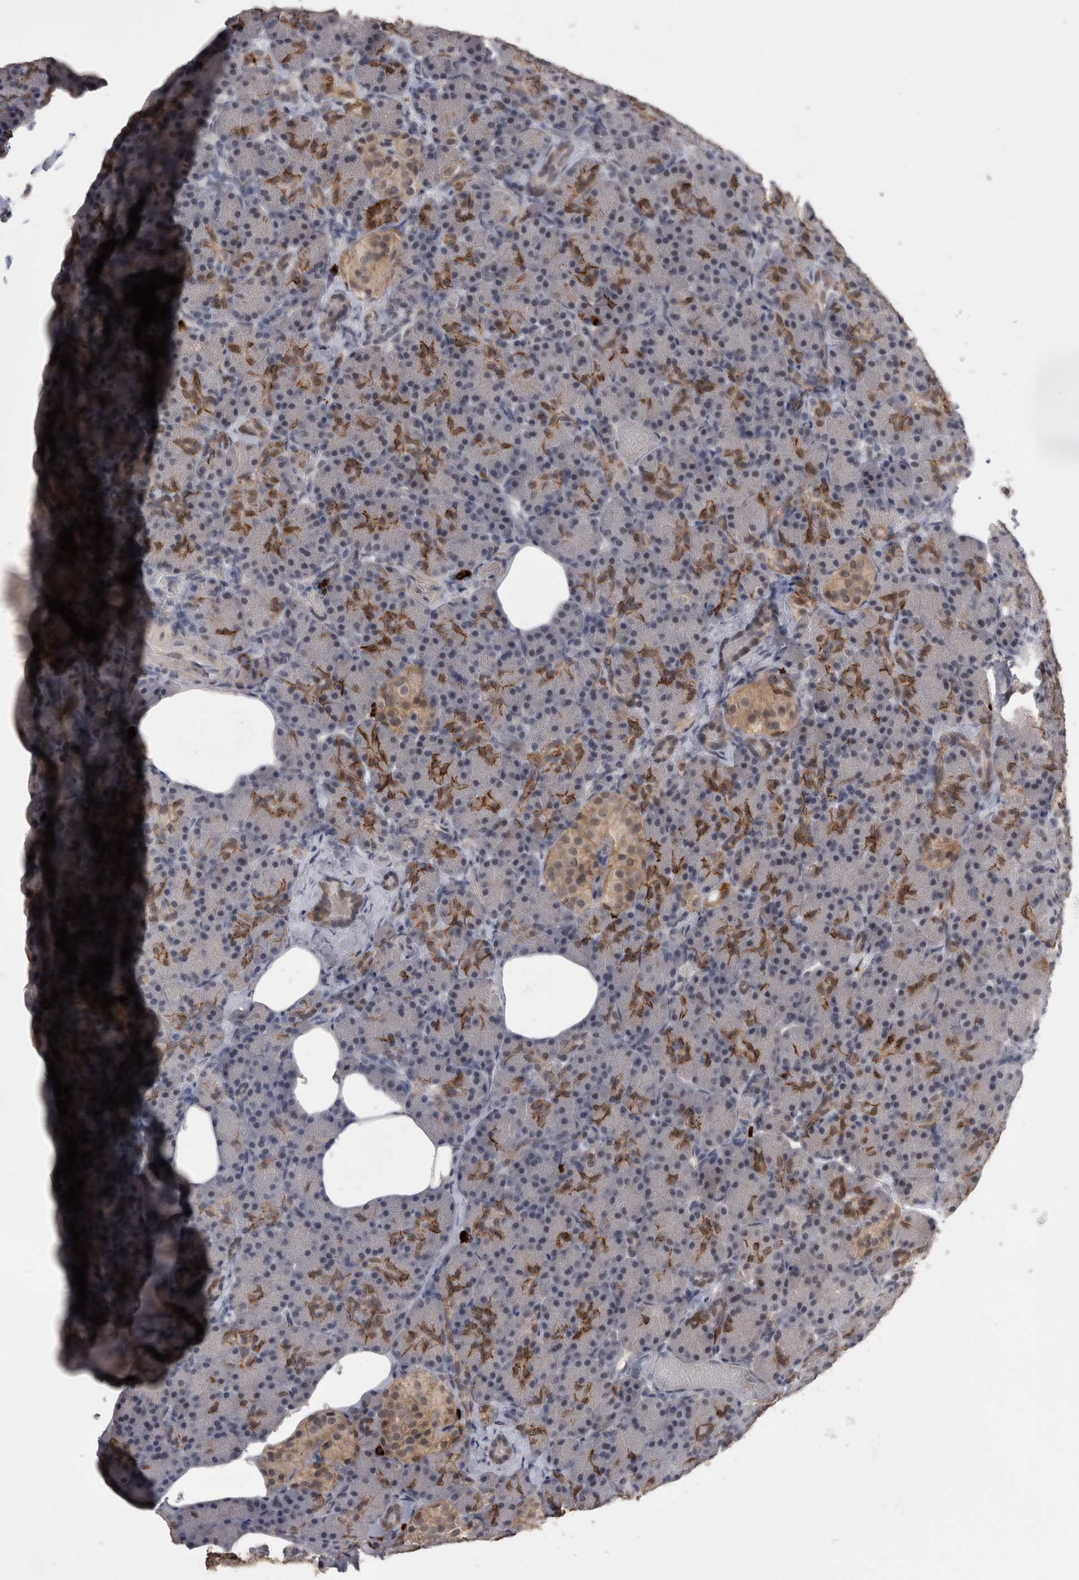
{"staining": {"intensity": "moderate", "quantity": "<25%", "location": "cytoplasmic/membranous"}, "tissue": "pancreas", "cell_type": "Exocrine glandular cells", "image_type": "normal", "snomed": [{"axis": "morphology", "description": "Normal tissue, NOS"}, {"axis": "topography", "description": "Pancreas"}], "caption": "About <25% of exocrine glandular cells in normal human pancreas exhibit moderate cytoplasmic/membranous protein staining as visualized by brown immunohistochemical staining.", "gene": "PEBP4", "patient": {"sex": "female", "age": 43}}